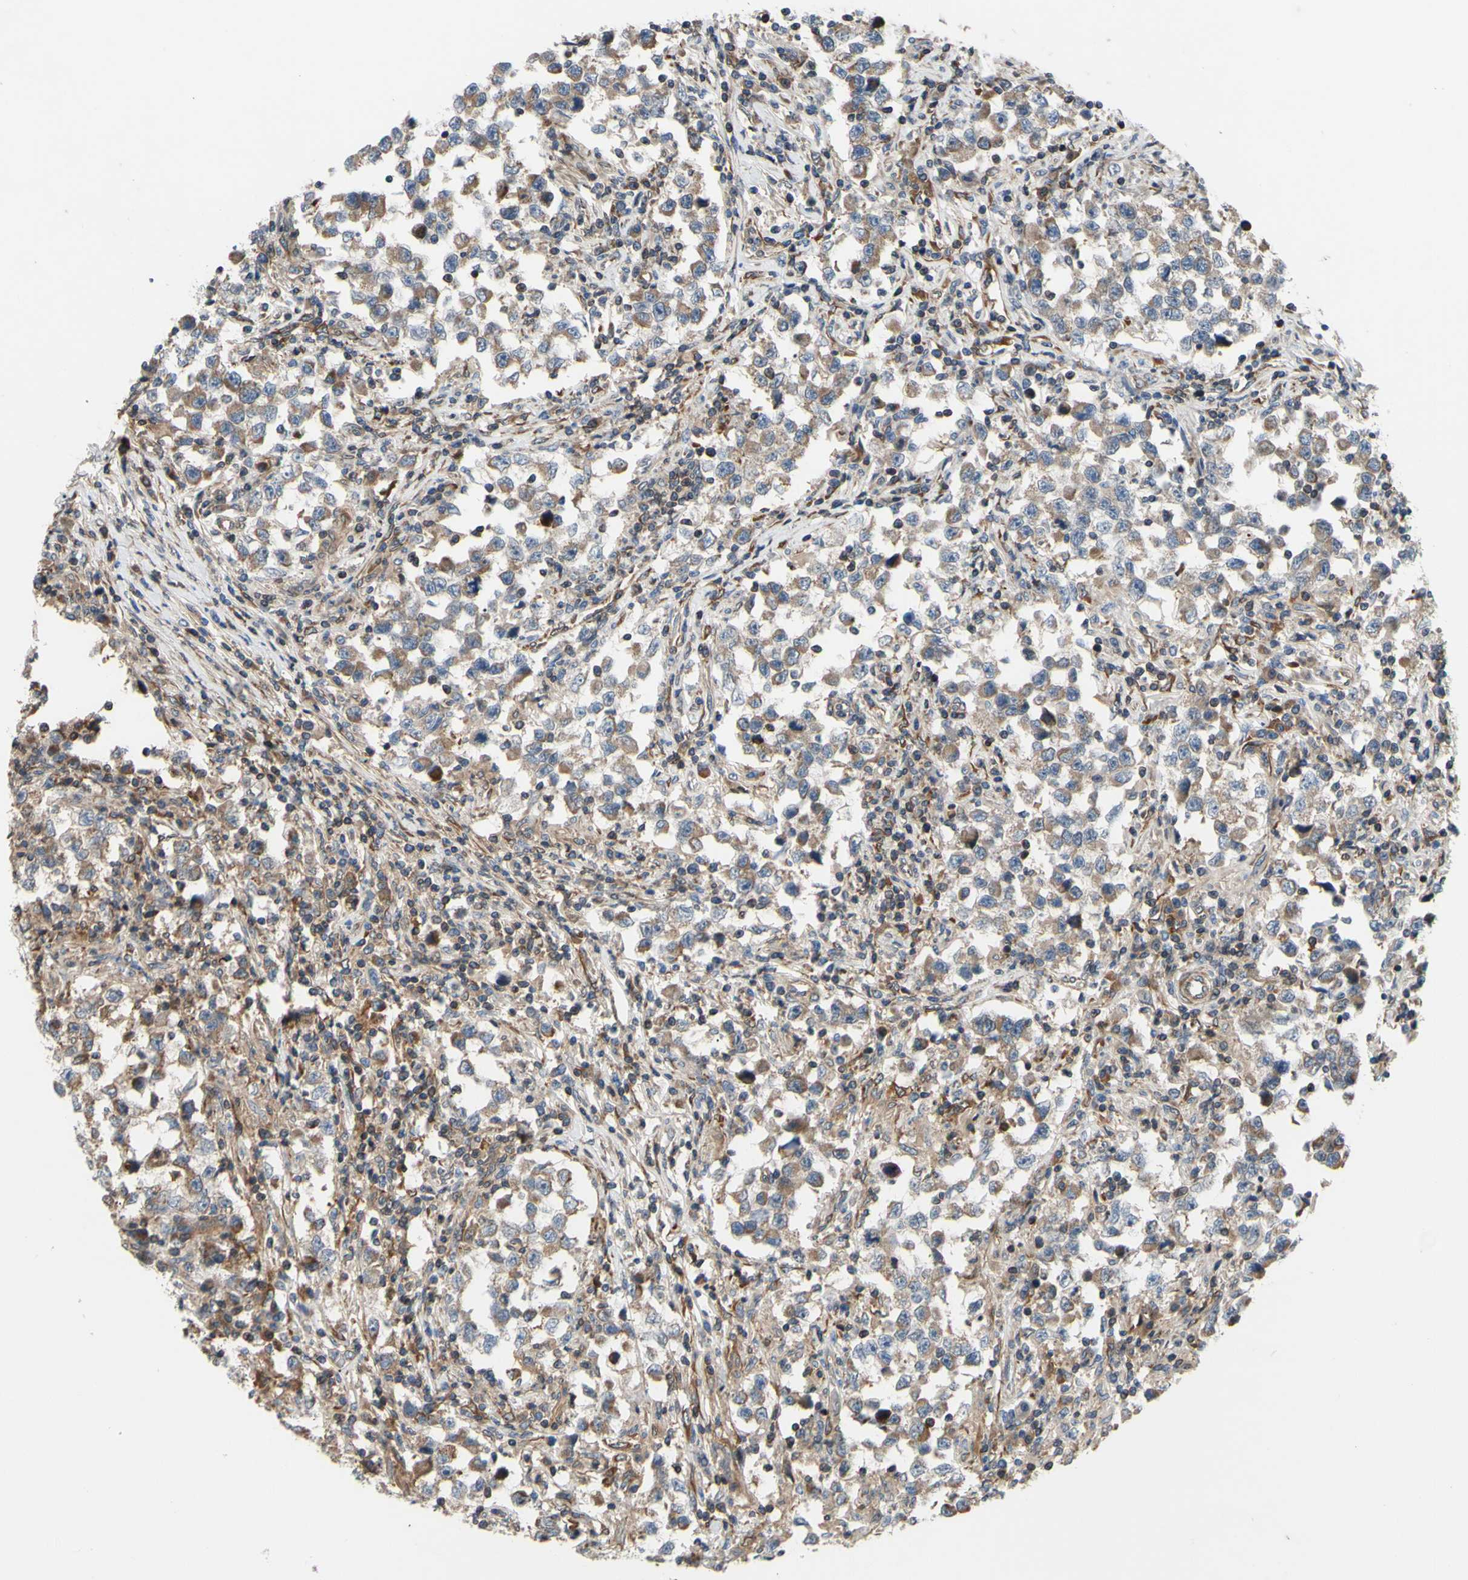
{"staining": {"intensity": "weak", "quantity": ">75%", "location": "cytoplasmic/membranous"}, "tissue": "testis cancer", "cell_type": "Tumor cells", "image_type": "cancer", "snomed": [{"axis": "morphology", "description": "Carcinoma, Embryonal, NOS"}, {"axis": "topography", "description": "Testis"}], "caption": "Weak cytoplasmic/membranous expression for a protein is seen in about >75% of tumor cells of testis embryonal carcinoma using immunohistochemistry (IHC).", "gene": "PRAF2", "patient": {"sex": "male", "age": 21}}